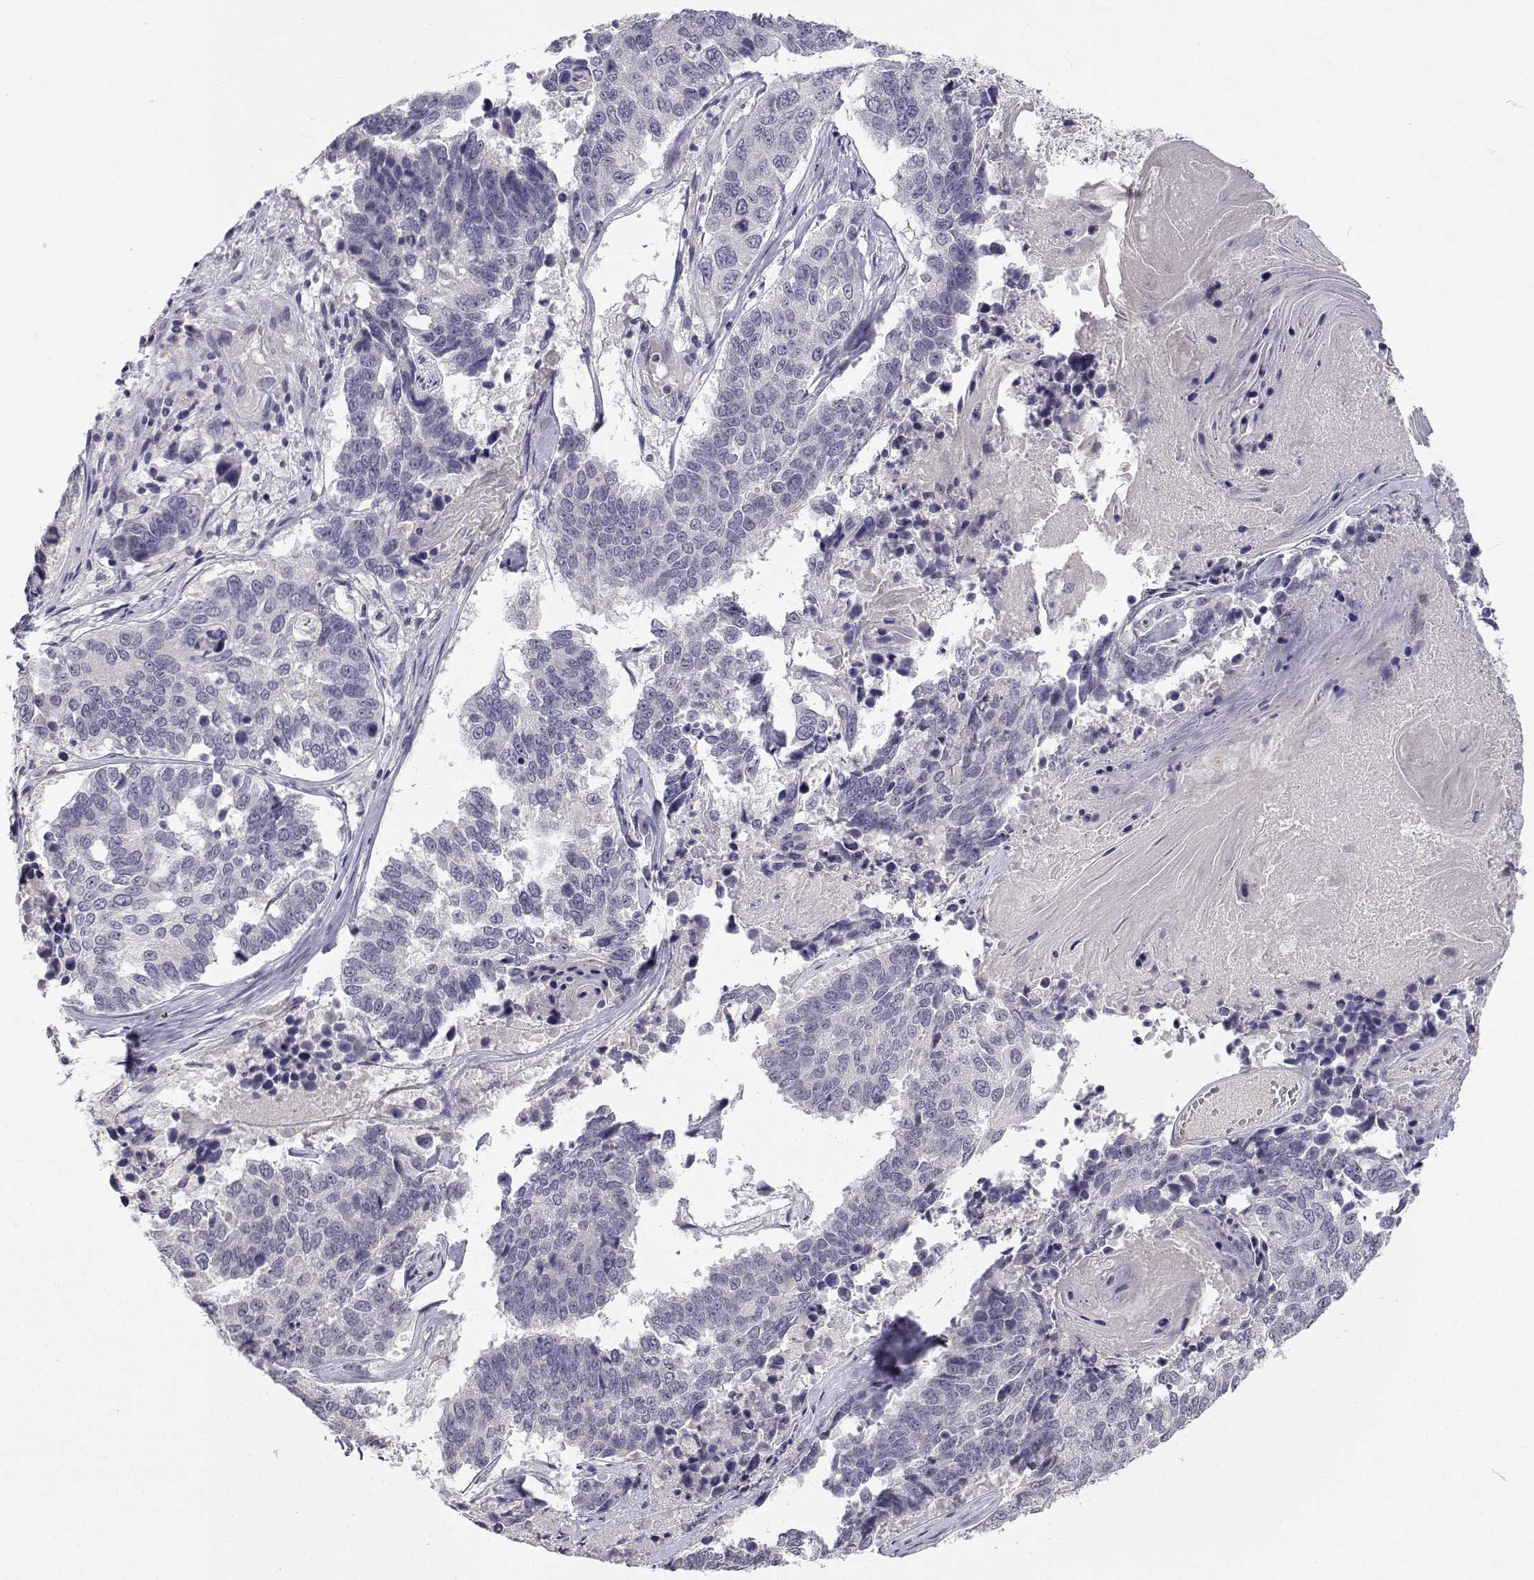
{"staining": {"intensity": "negative", "quantity": "none", "location": "none"}, "tissue": "lung cancer", "cell_type": "Tumor cells", "image_type": "cancer", "snomed": [{"axis": "morphology", "description": "Squamous cell carcinoma, NOS"}, {"axis": "topography", "description": "Lung"}], "caption": "High power microscopy image of an IHC micrograph of lung cancer (squamous cell carcinoma), revealing no significant positivity in tumor cells.", "gene": "SLC6A3", "patient": {"sex": "male", "age": 73}}